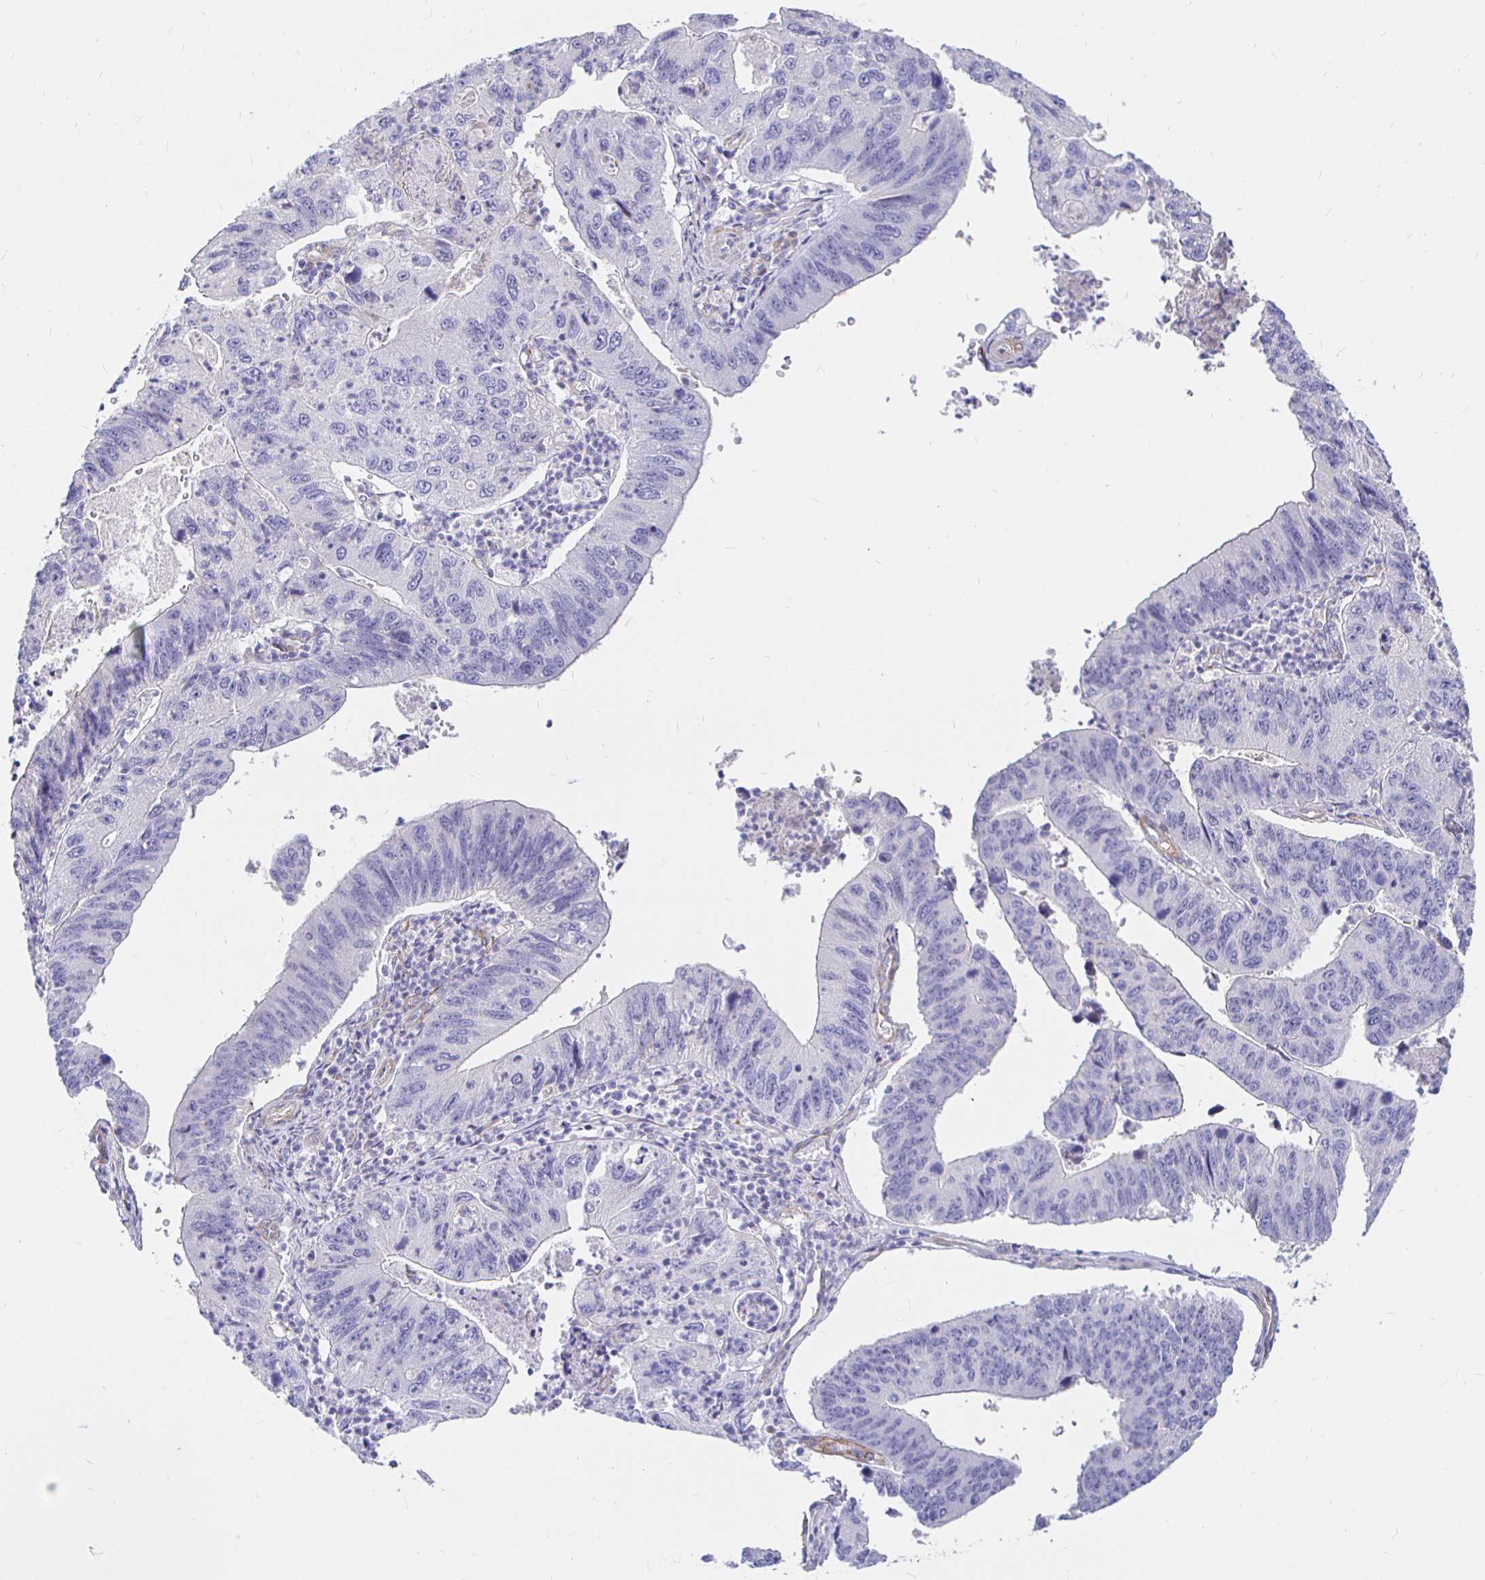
{"staining": {"intensity": "negative", "quantity": "none", "location": "none"}, "tissue": "stomach cancer", "cell_type": "Tumor cells", "image_type": "cancer", "snomed": [{"axis": "morphology", "description": "Adenocarcinoma, NOS"}, {"axis": "topography", "description": "Stomach"}], "caption": "Tumor cells show no significant expression in stomach cancer.", "gene": "PALM2AKAP2", "patient": {"sex": "male", "age": 59}}